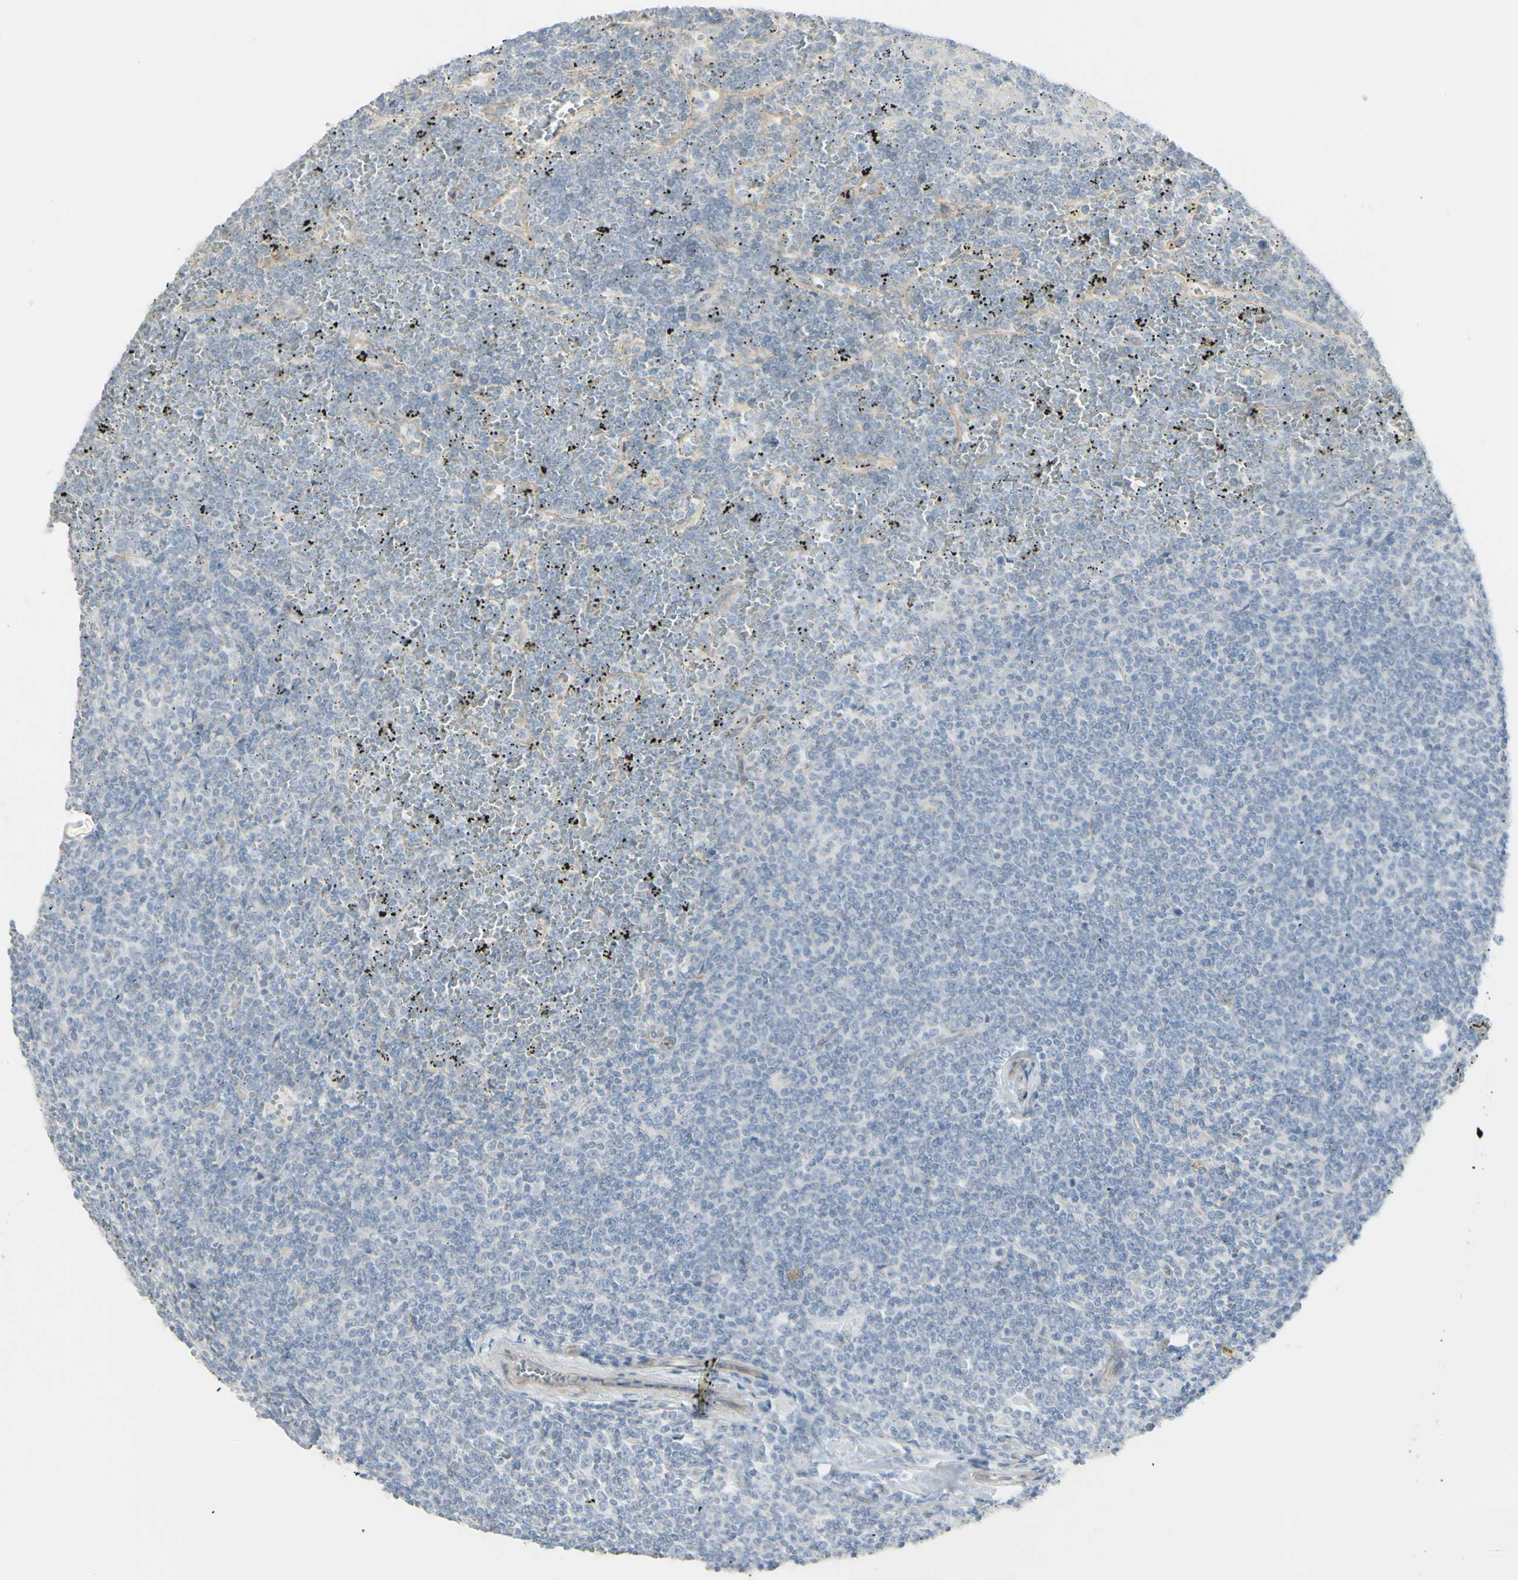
{"staining": {"intensity": "negative", "quantity": "none", "location": "none"}, "tissue": "lymphoma", "cell_type": "Tumor cells", "image_type": "cancer", "snomed": [{"axis": "morphology", "description": "Malignant lymphoma, non-Hodgkin's type, Low grade"}, {"axis": "topography", "description": "Spleen"}], "caption": "Image shows no protein staining in tumor cells of lymphoma tissue.", "gene": "NDST4", "patient": {"sex": "female", "age": 19}}